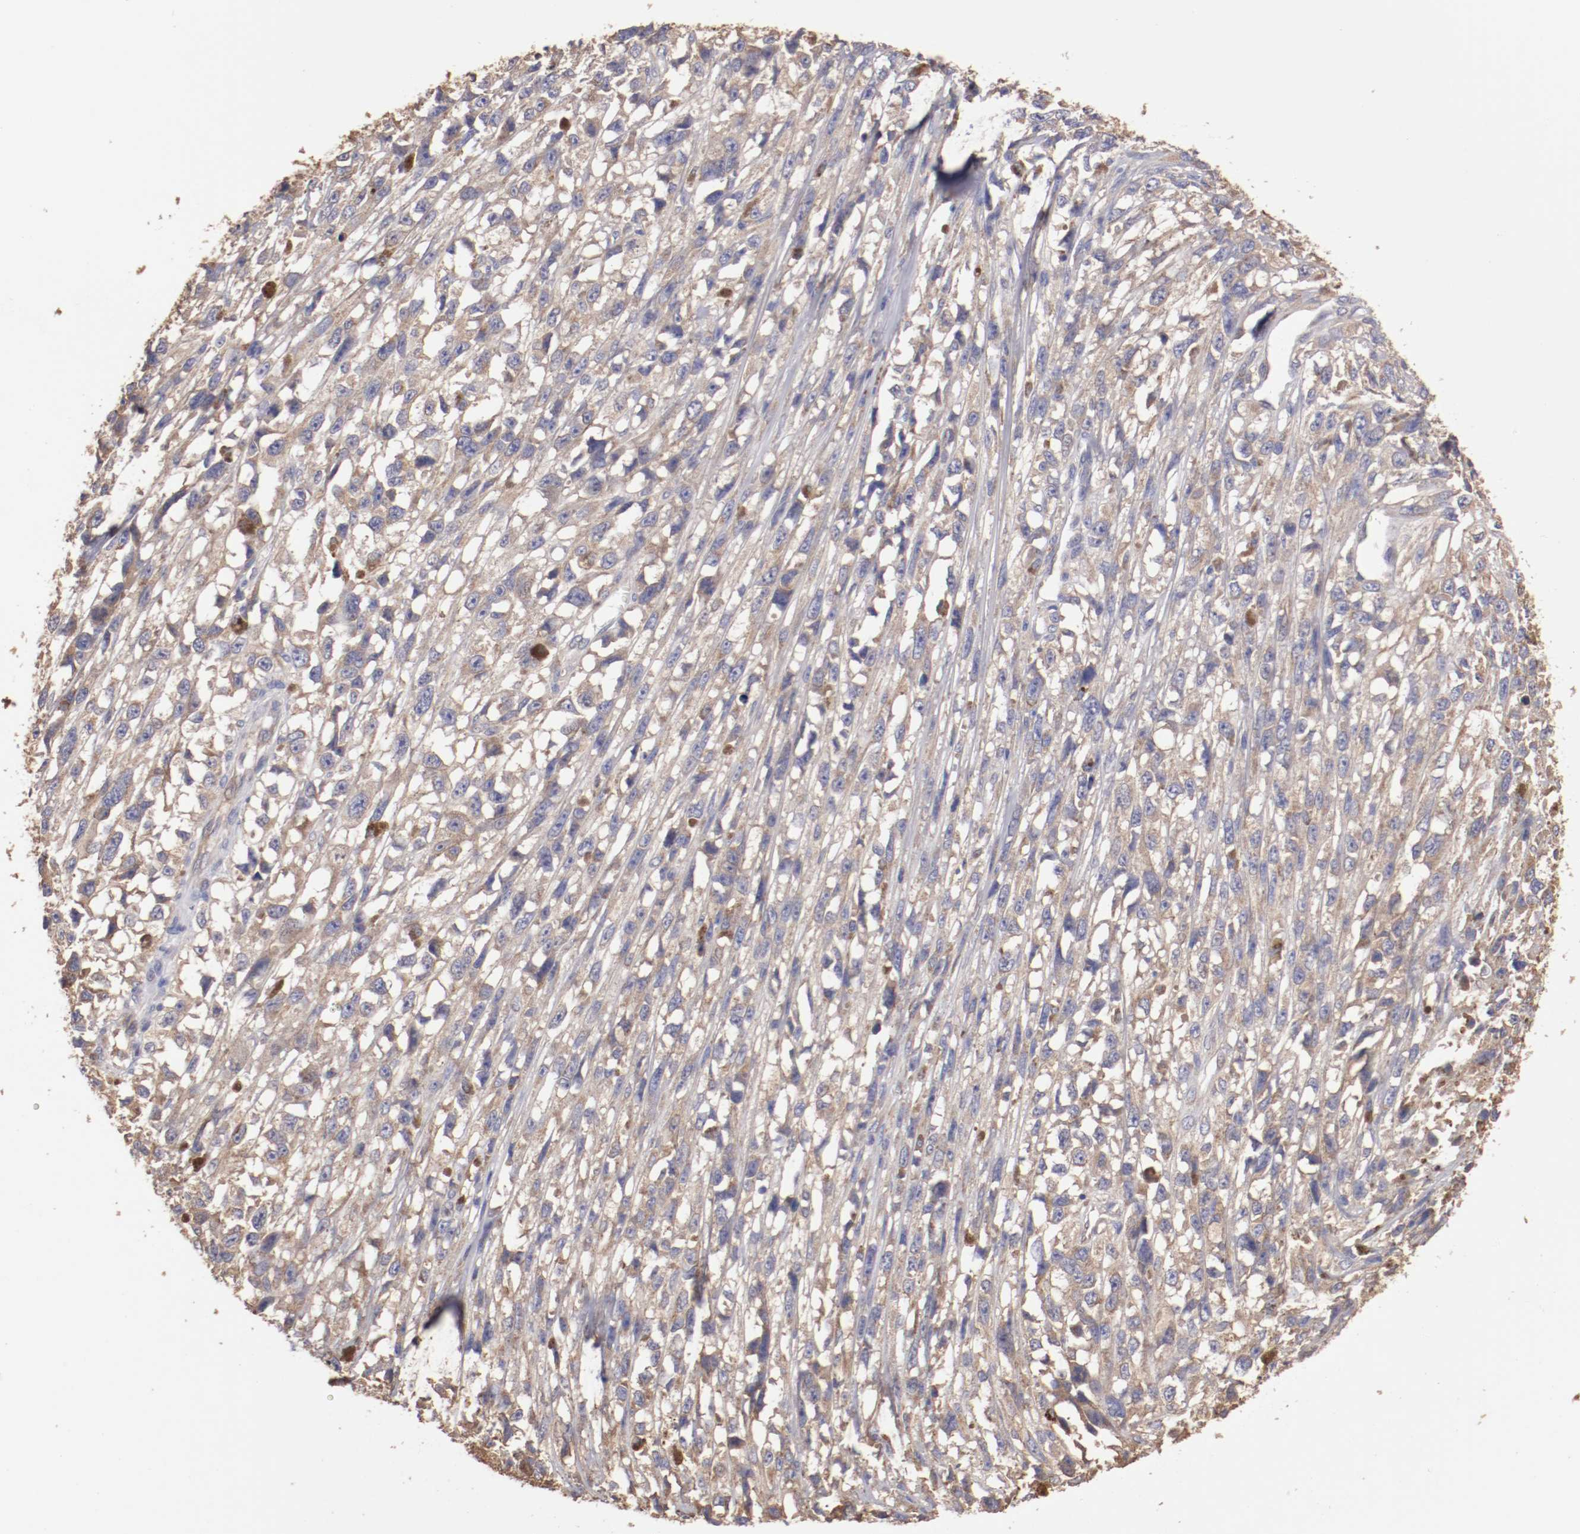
{"staining": {"intensity": "weak", "quantity": ">75%", "location": "cytoplasmic/membranous"}, "tissue": "melanoma", "cell_type": "Tumor cells", "image_type": "cancer", "snomed": [{"axis": "morphology", "description": "Malignant melanoma, Metastatic site"}, {"axis": "topography", "description": "Lymph node"}], "caption": "Immunohistochemistry image of neoplastic tissue: human melanoma stained using immunohistochemistry demonstrates low levels of weak protein expression localized specifically in the cytoplasmic/membranous of tumor cells, appearing as a cytoplasmic/membranous brown color.", "gene": "NFKBIE", "patient": {"sex": "male", "age": 59}}